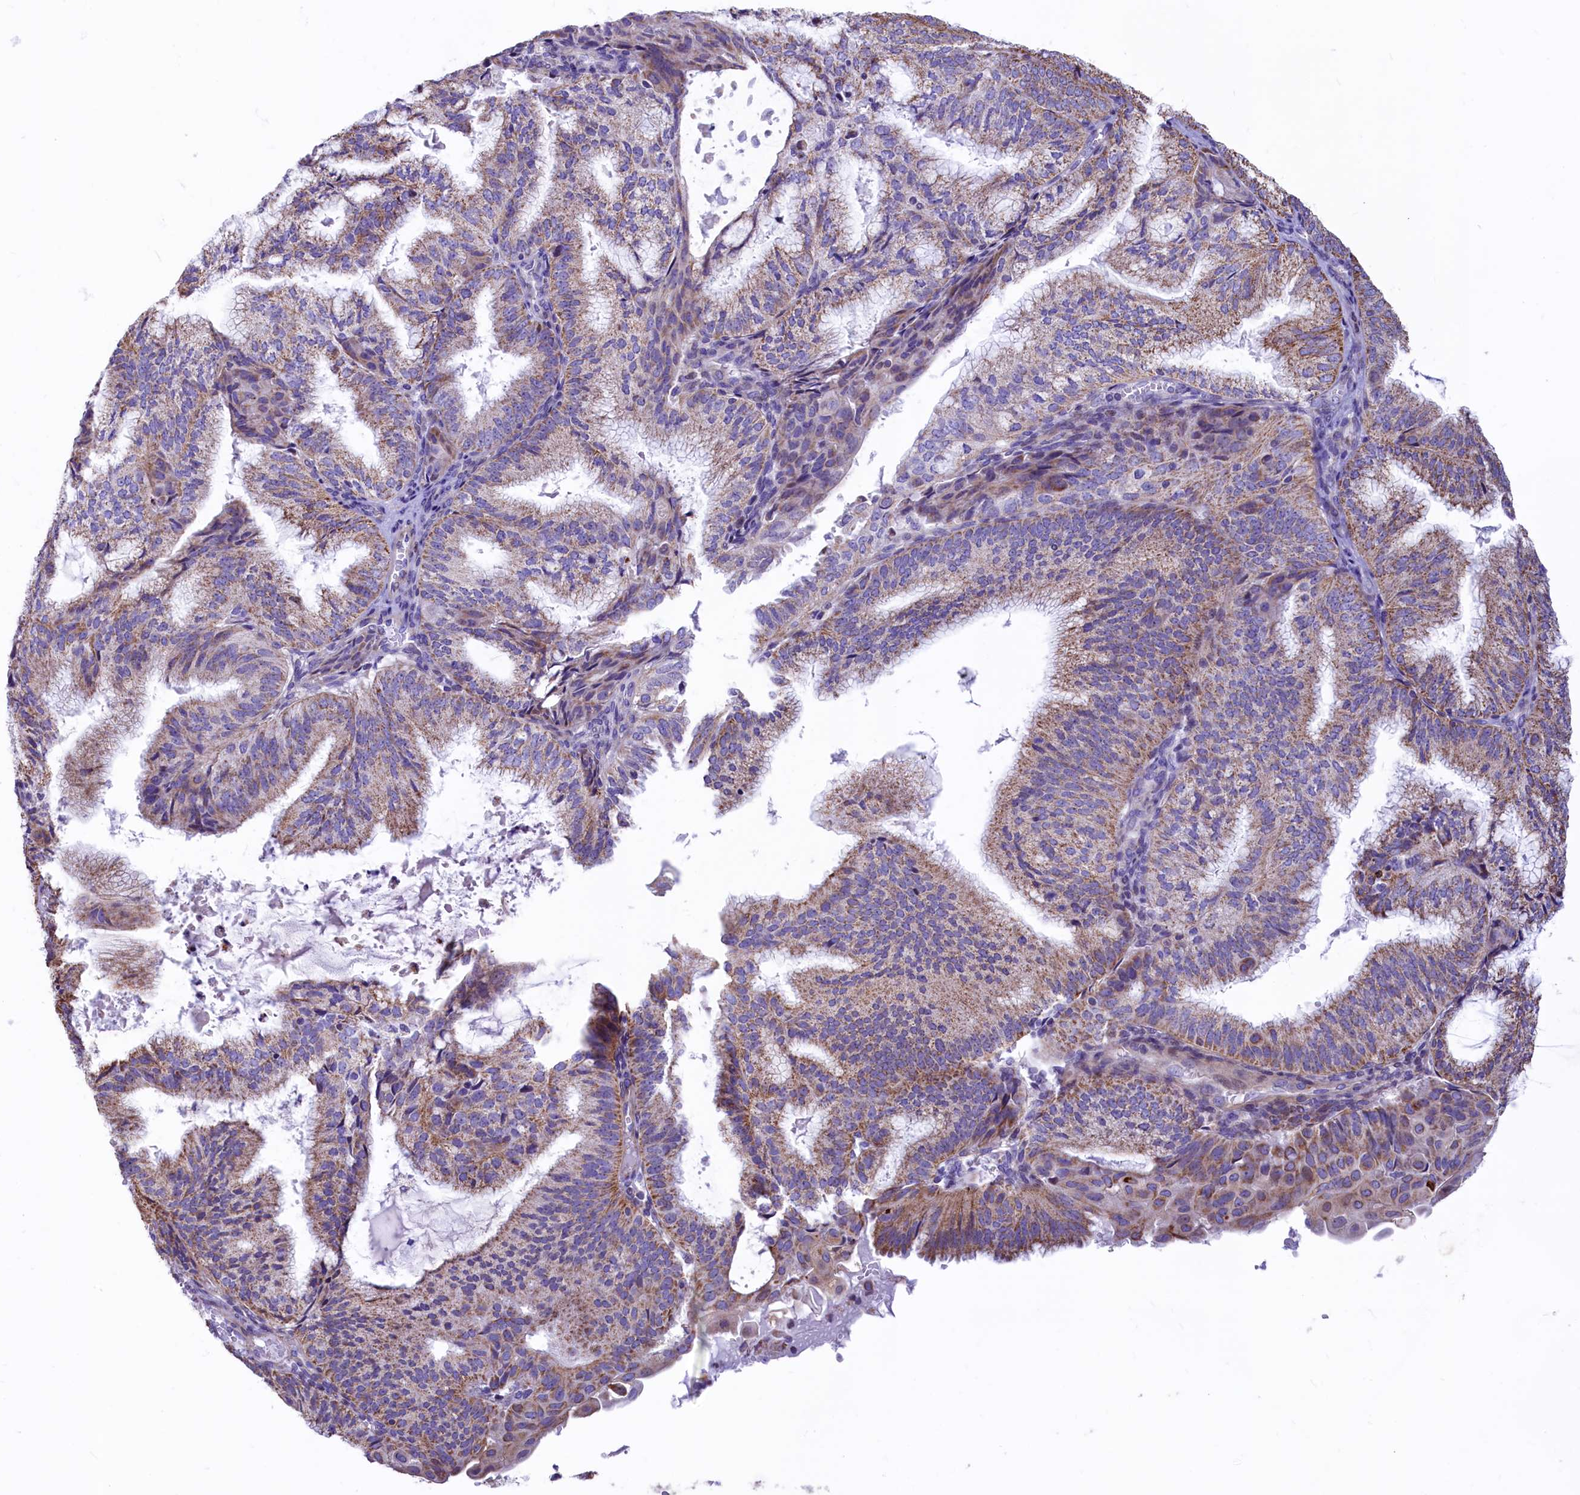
{"staining": {"intensity": "moderate", "quantity": "25%-75%", "location": "cytoplasmic/membranous"}, "tissue": "endometrial cancer", "cell_type": "Tumor cells", "image_type": "cancer", "snomed": [{"axis": "morphology", "description": "Adenocarcinoma, NOS"}, {"axis": "topography", "description": "Endometrium"}], "caption": "This is a histology image of IHC staining of endometrial cancer, which shows moderate staining in the cytoplasmic/membranous of tumor cells.", "gene": "VWCE", "patient": {"sex": "female", "age": 49}}